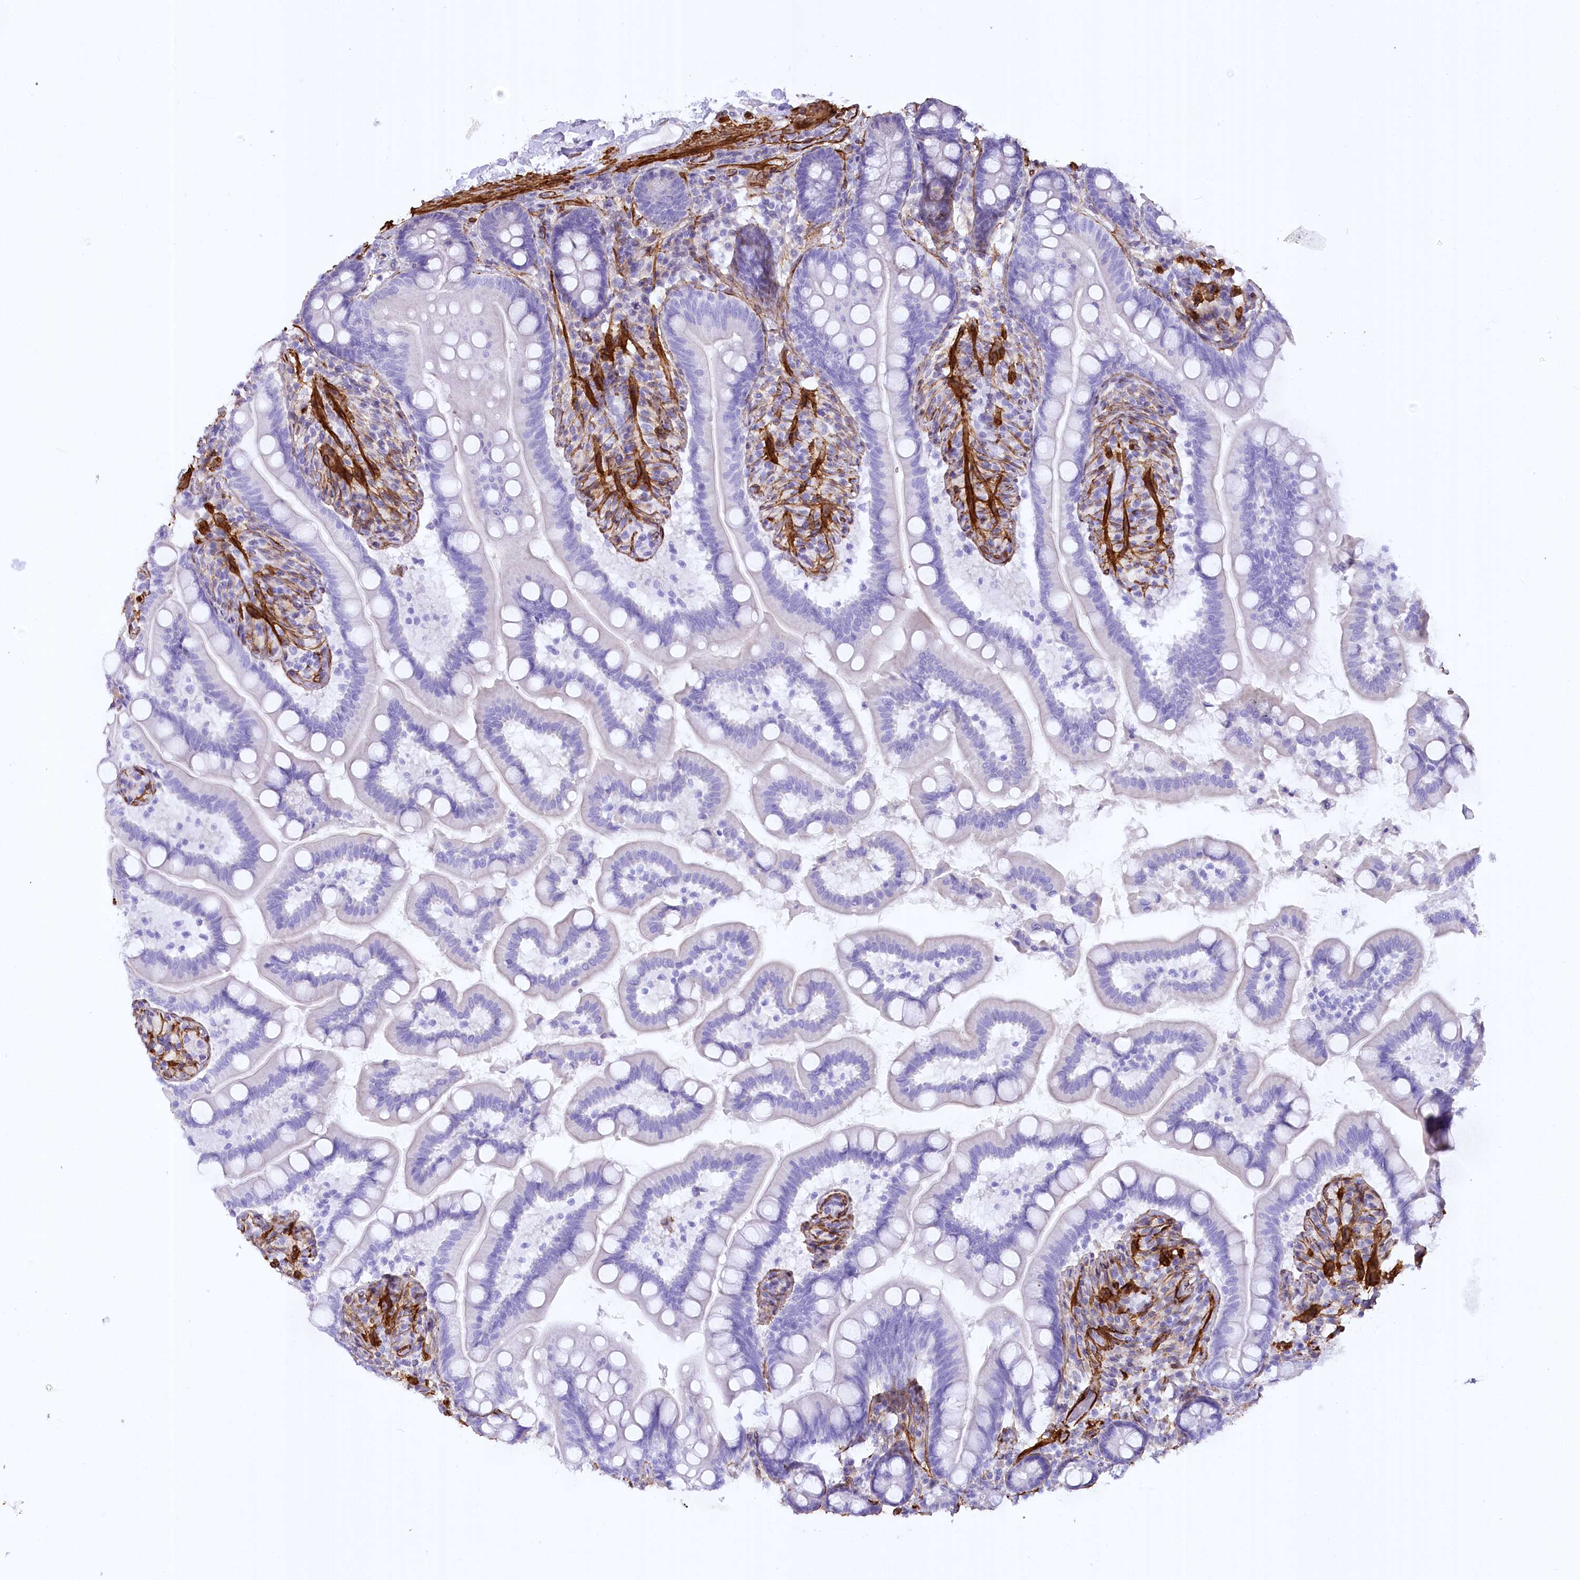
{"staining": {"intensity": "negative", "quantity": "none", "location": "none"}, "tissue": "small intestine", "cell_type": "Glandular cells", "image_type": "normal", "snomed": [{"axis": "morphology", "description": "Normal tissue, NOS"}, {"axis": "topography", "description": "Small intestine"}], "caption": "Human small intestine stained for a protein using immunohistochemistry (IHC) exhibits no staining in glandular cells.", "gene": "SYNPO2", "patient": {"sex": "female", "age": 64}}